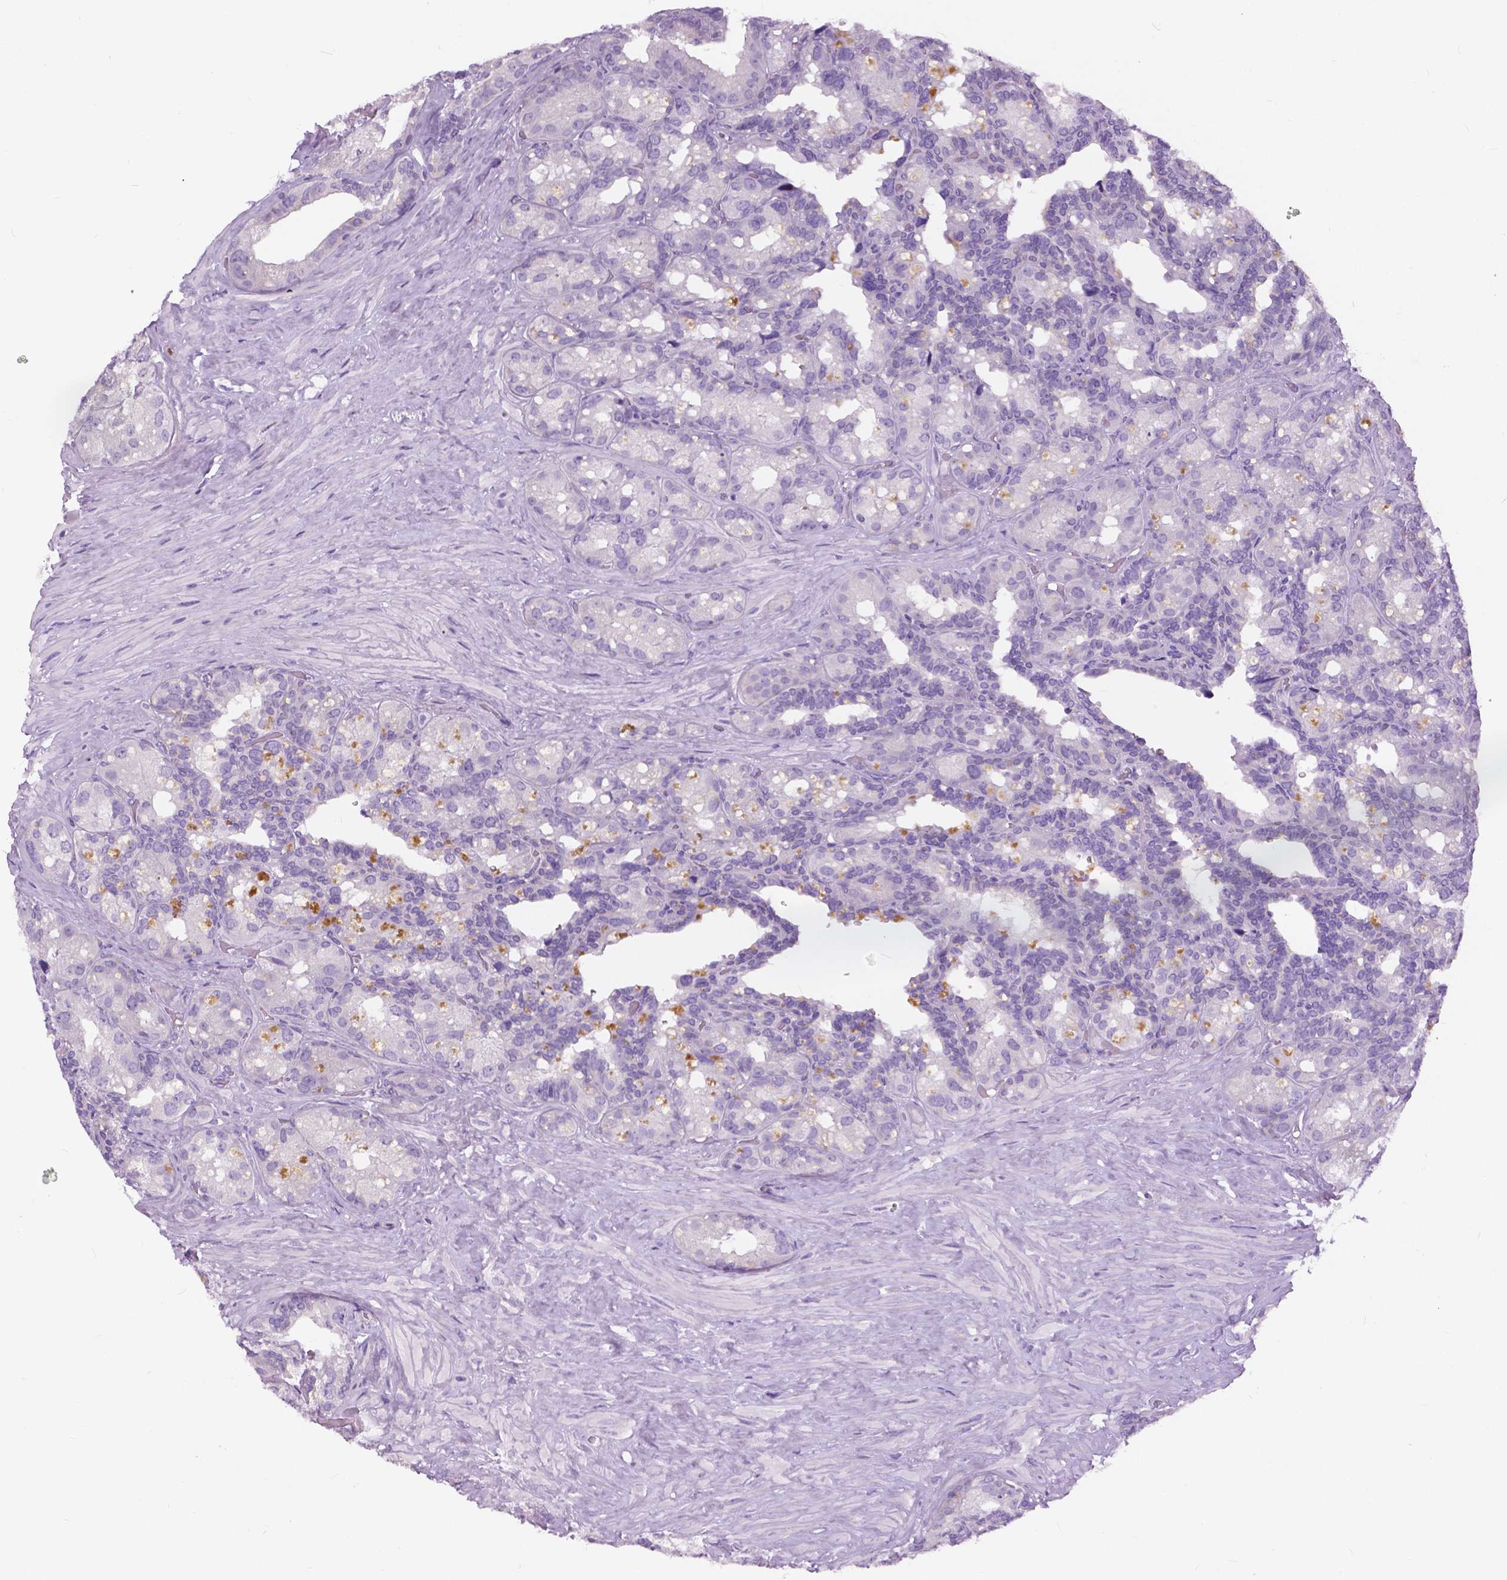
{"staining": {"intensity": "negative", "quantity": "none", "location": "none"}, "tissue": "seminal vesicle", "cell_type": "Glandular cells", "image_type": "normal", "snomed": [{"axis": "morphology", "description": "Normal tissue, NOS"}, {"axis": "topography", "description": "Seminal veicle"}], "caption": "DAB (3,3'-diaminobenzidine) immunohistochemical staining of benign human seminal vesicle exhibits no significant staining in glandular cells.", "gene": "TP53TG5", "patient": {"sex": "male", "age": 60}}